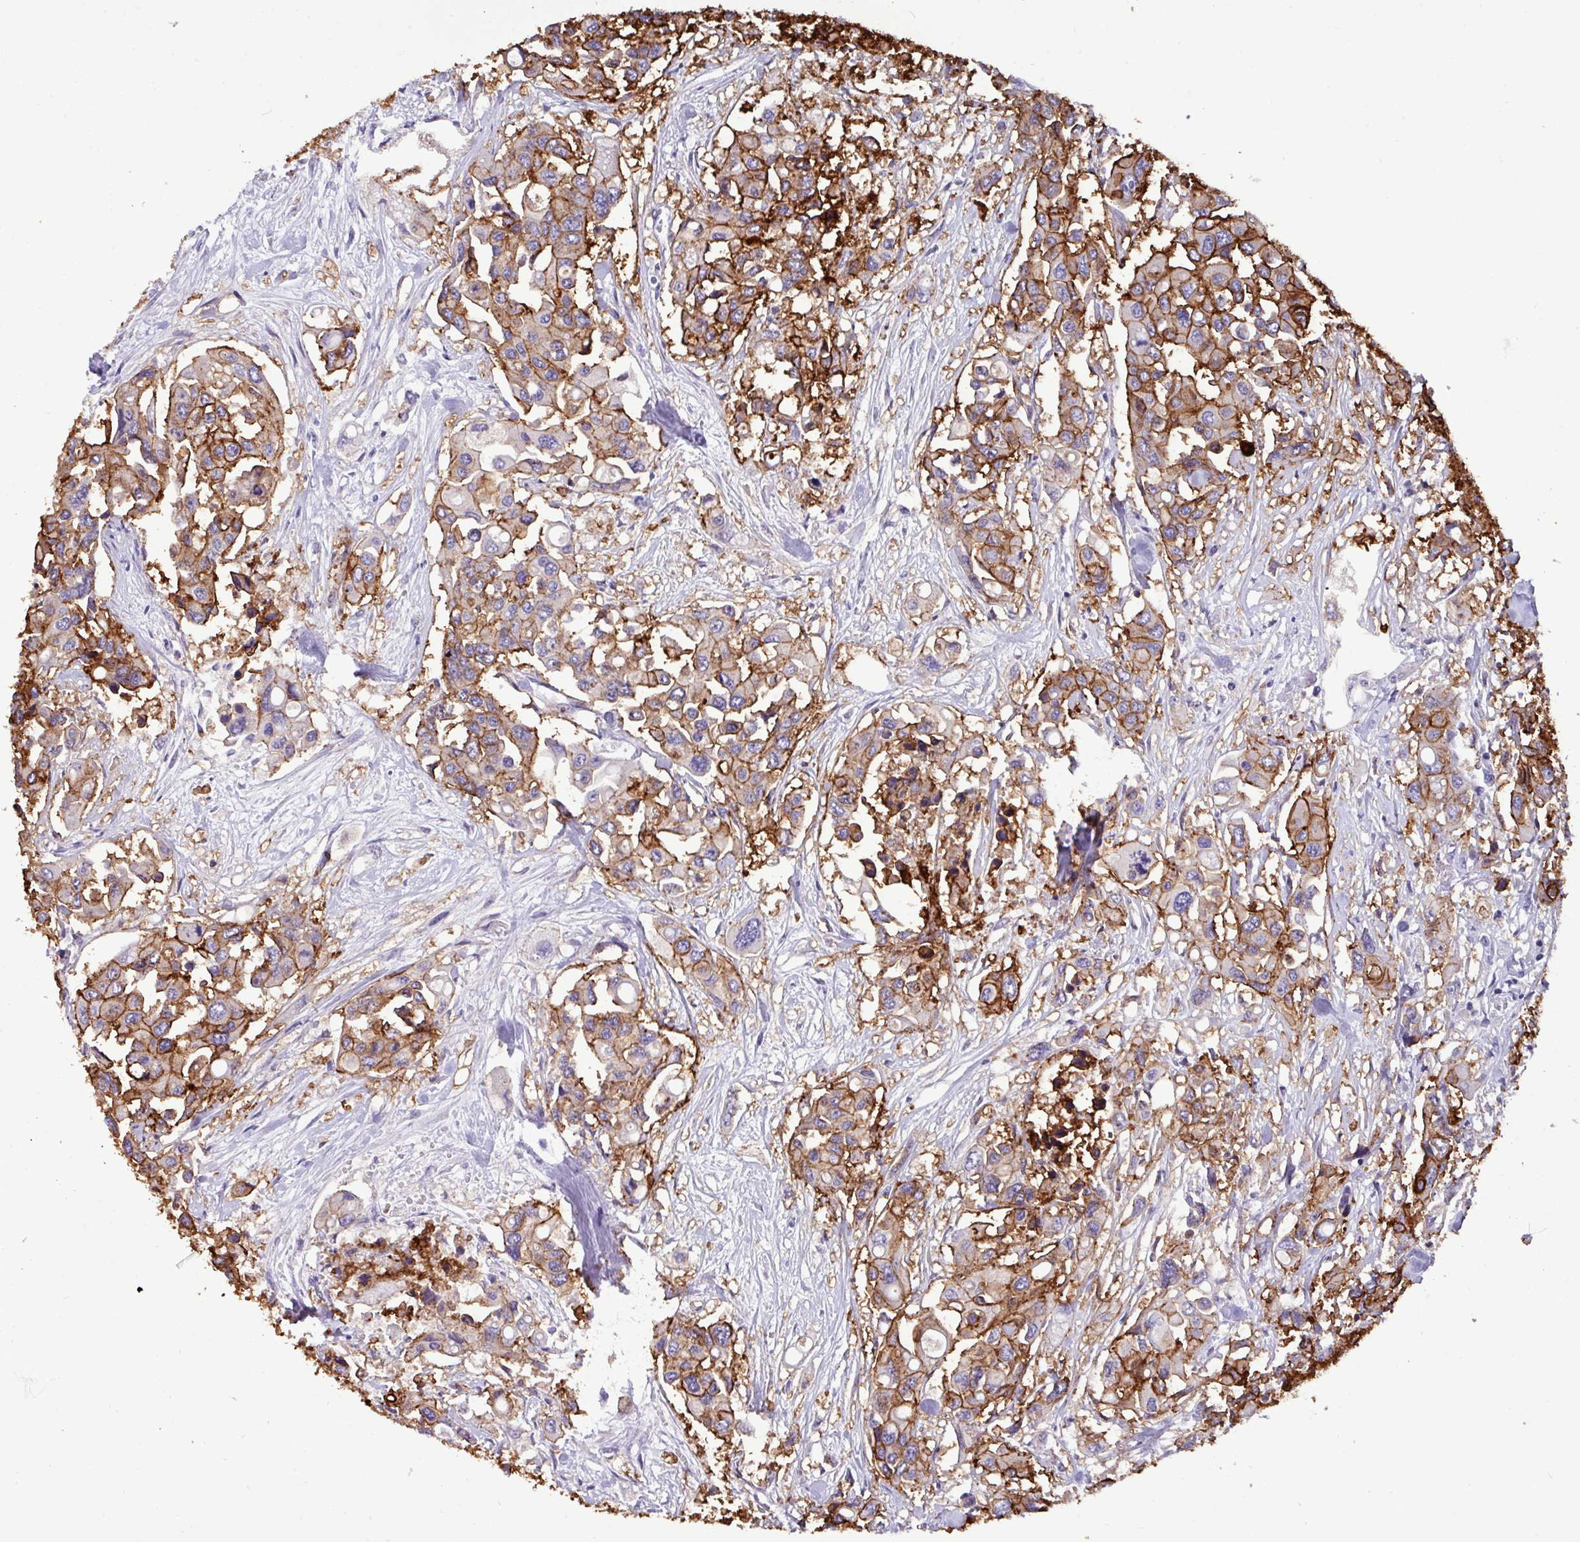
{"staining": {"intensity": "strong", "quantity": ">75%", "location": "cytoplasmic/membranous"}, "tissue": "colorectal cancer", "cell_type": "Tumor cells", "image_type": "cancer", "snomed": [{"axis": "morphology", "description": "Adenocarcinoma, NOS"}, {"axis": "topography", "description": "Colon"}], "caption": "Immunohistochemical staining of colorectal adenocarcinoma exhibits strong cytoplasmic/membranous protein expression in approximately >75% of tumor cells.", "gene": "EPCAM", "patient": {"sex": "male", "age": 77}}